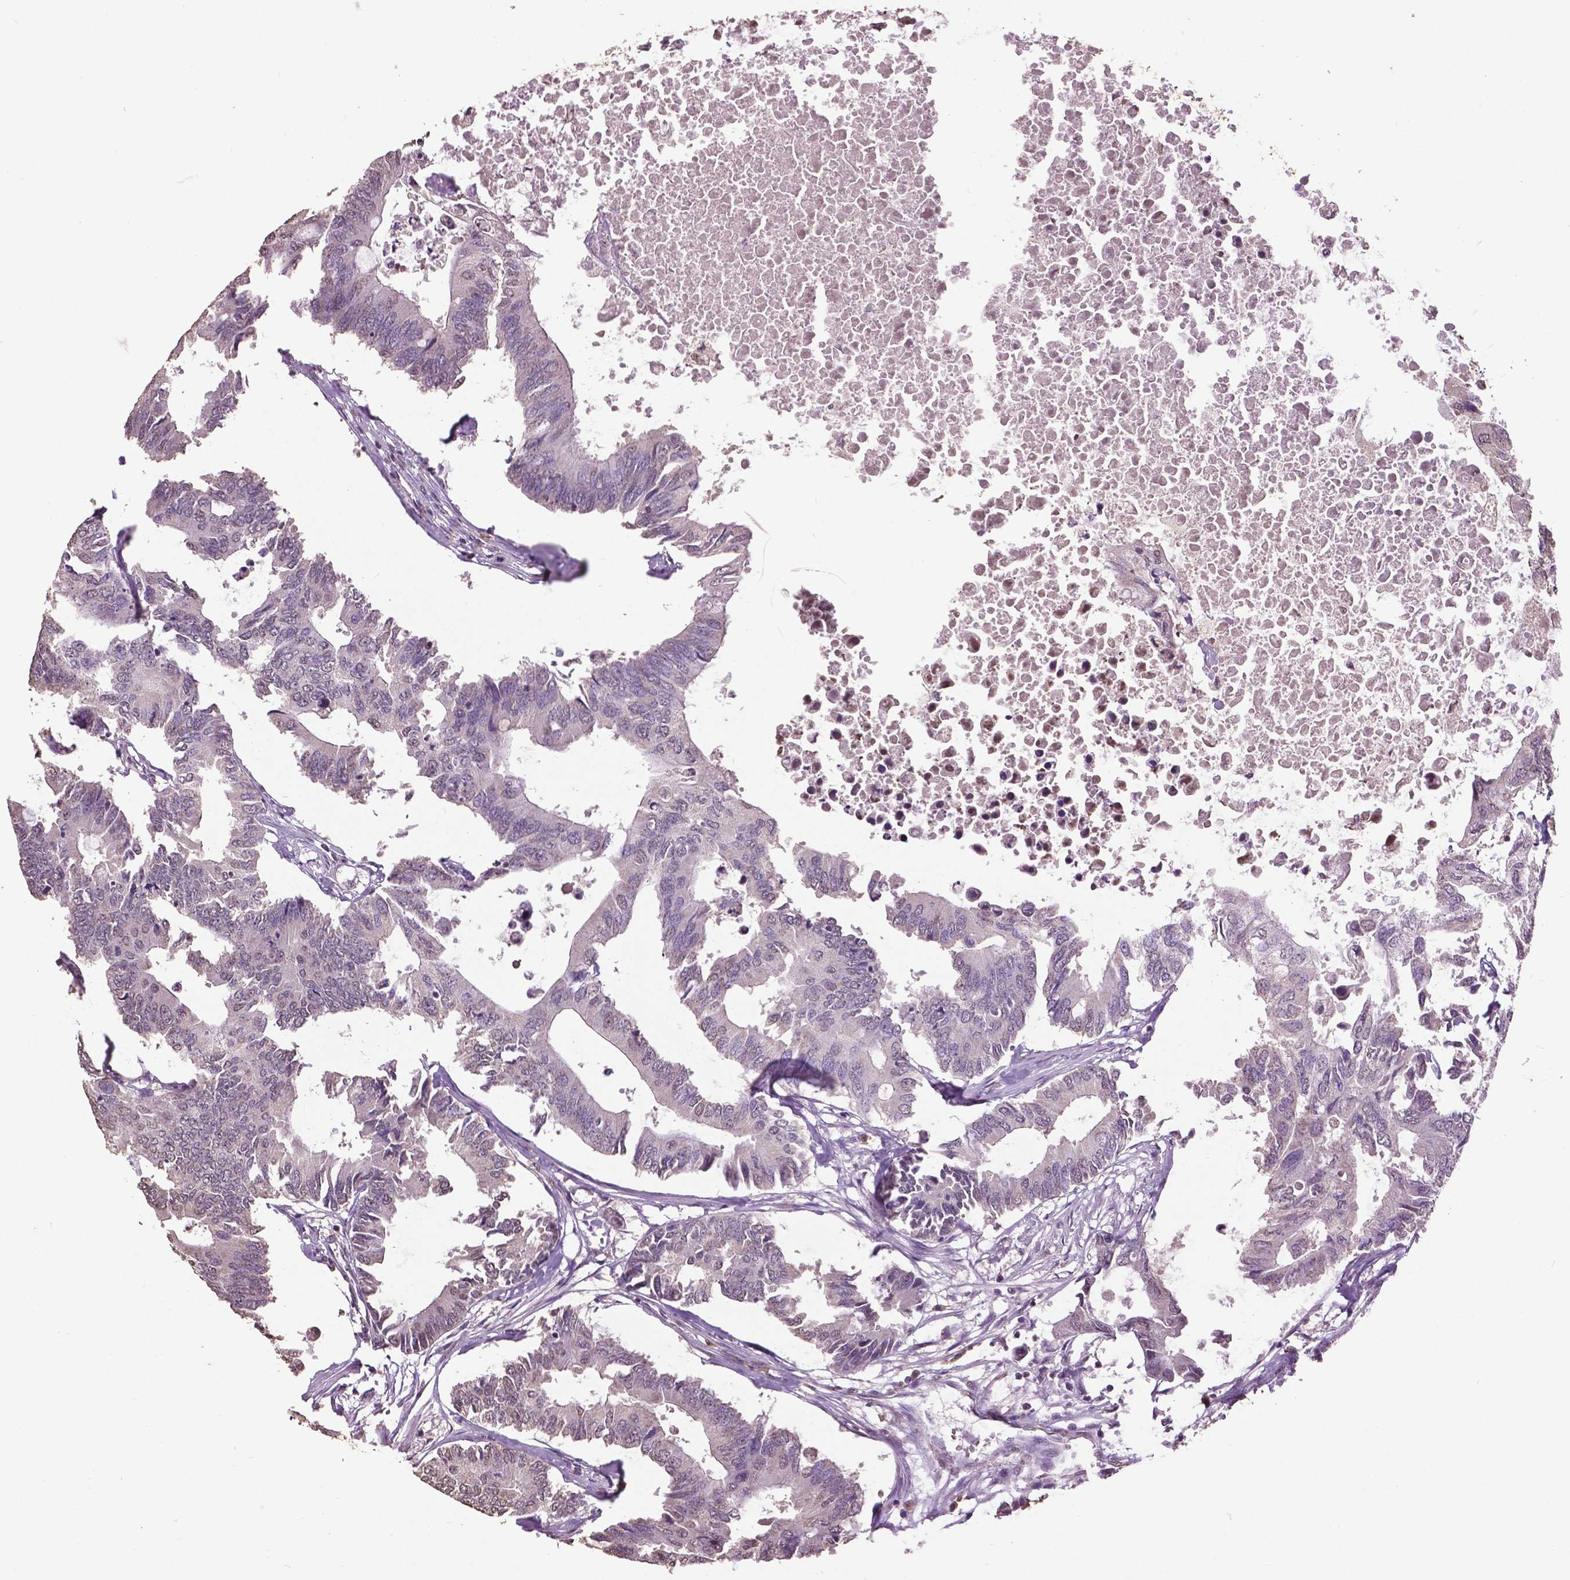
{"staining": {"intensity": "negative", "quantity": "none", "location": "none"}, "tissue": "colorectal cancer", "cell_type": "Tumor cells", "image_type": "cancer", "snomed": [{"axis": "morphology", "description": "Adenocarcinoma, NOS"}, {"axis": "topography", "description": "Colon"}], "caption": "This is an immunohistochemistry photomicrograph of human colorectal cancer (adenocarcinoma). There is no positivity in tumor cells.", "gene": "RUNX3", "patient": {"sex": "male", "age": 71}}